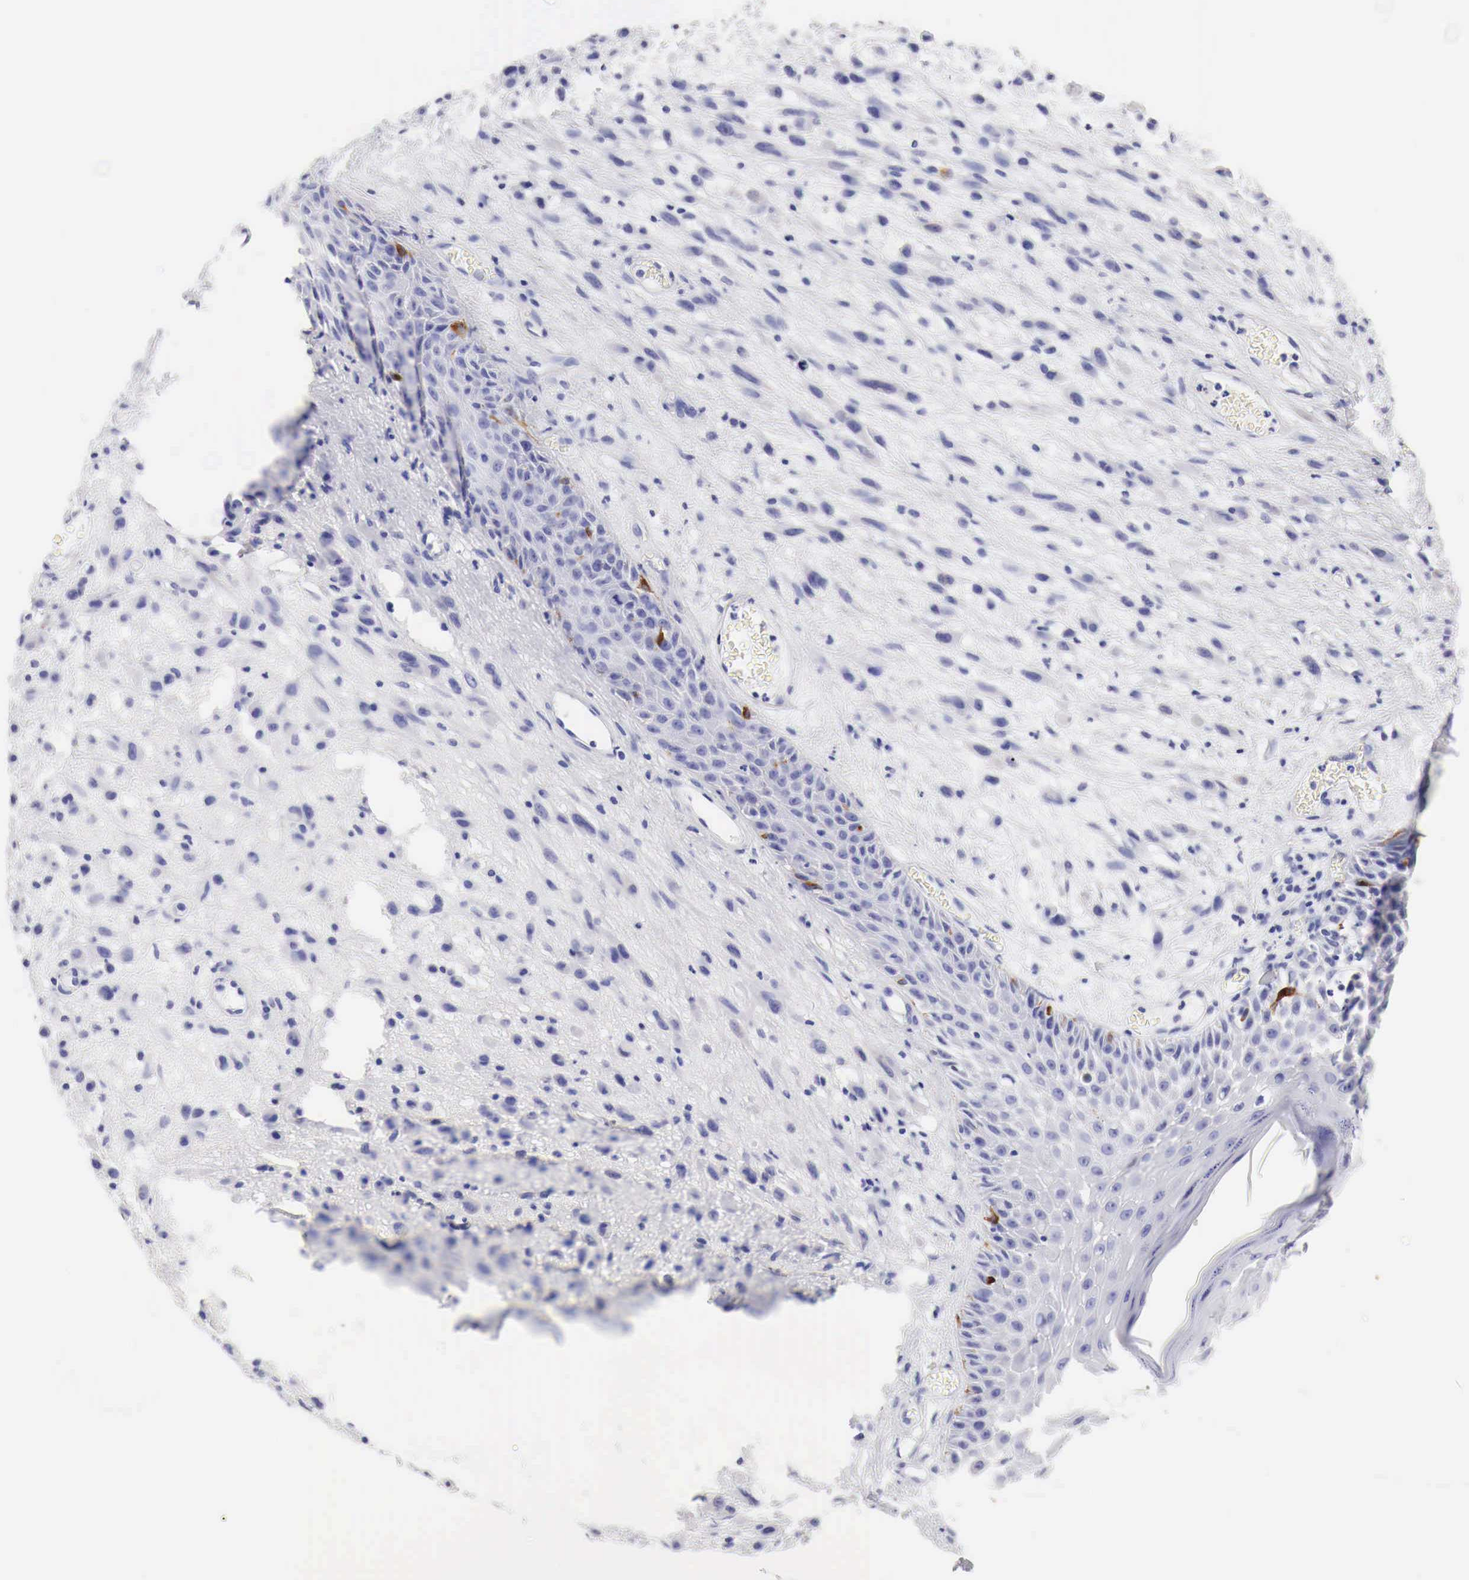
{"staining": {"intensity": "negative", "quantity": "none", "location": "none"}, "tissue": "melanoma", "cell_type": "Tumor cells", "image_type": "cancer", "snomed": [{"axis": "morphology", "description": "Malignant melanoma, NOS"}, {"axis": "topography", "description": "Skin"}], "caption": "Malignant melanoma stained for a protein using IHC demonstrates no positivity tumor cells.", "gene": "TYR", "patient": {"sex": "male", "age": 51}}